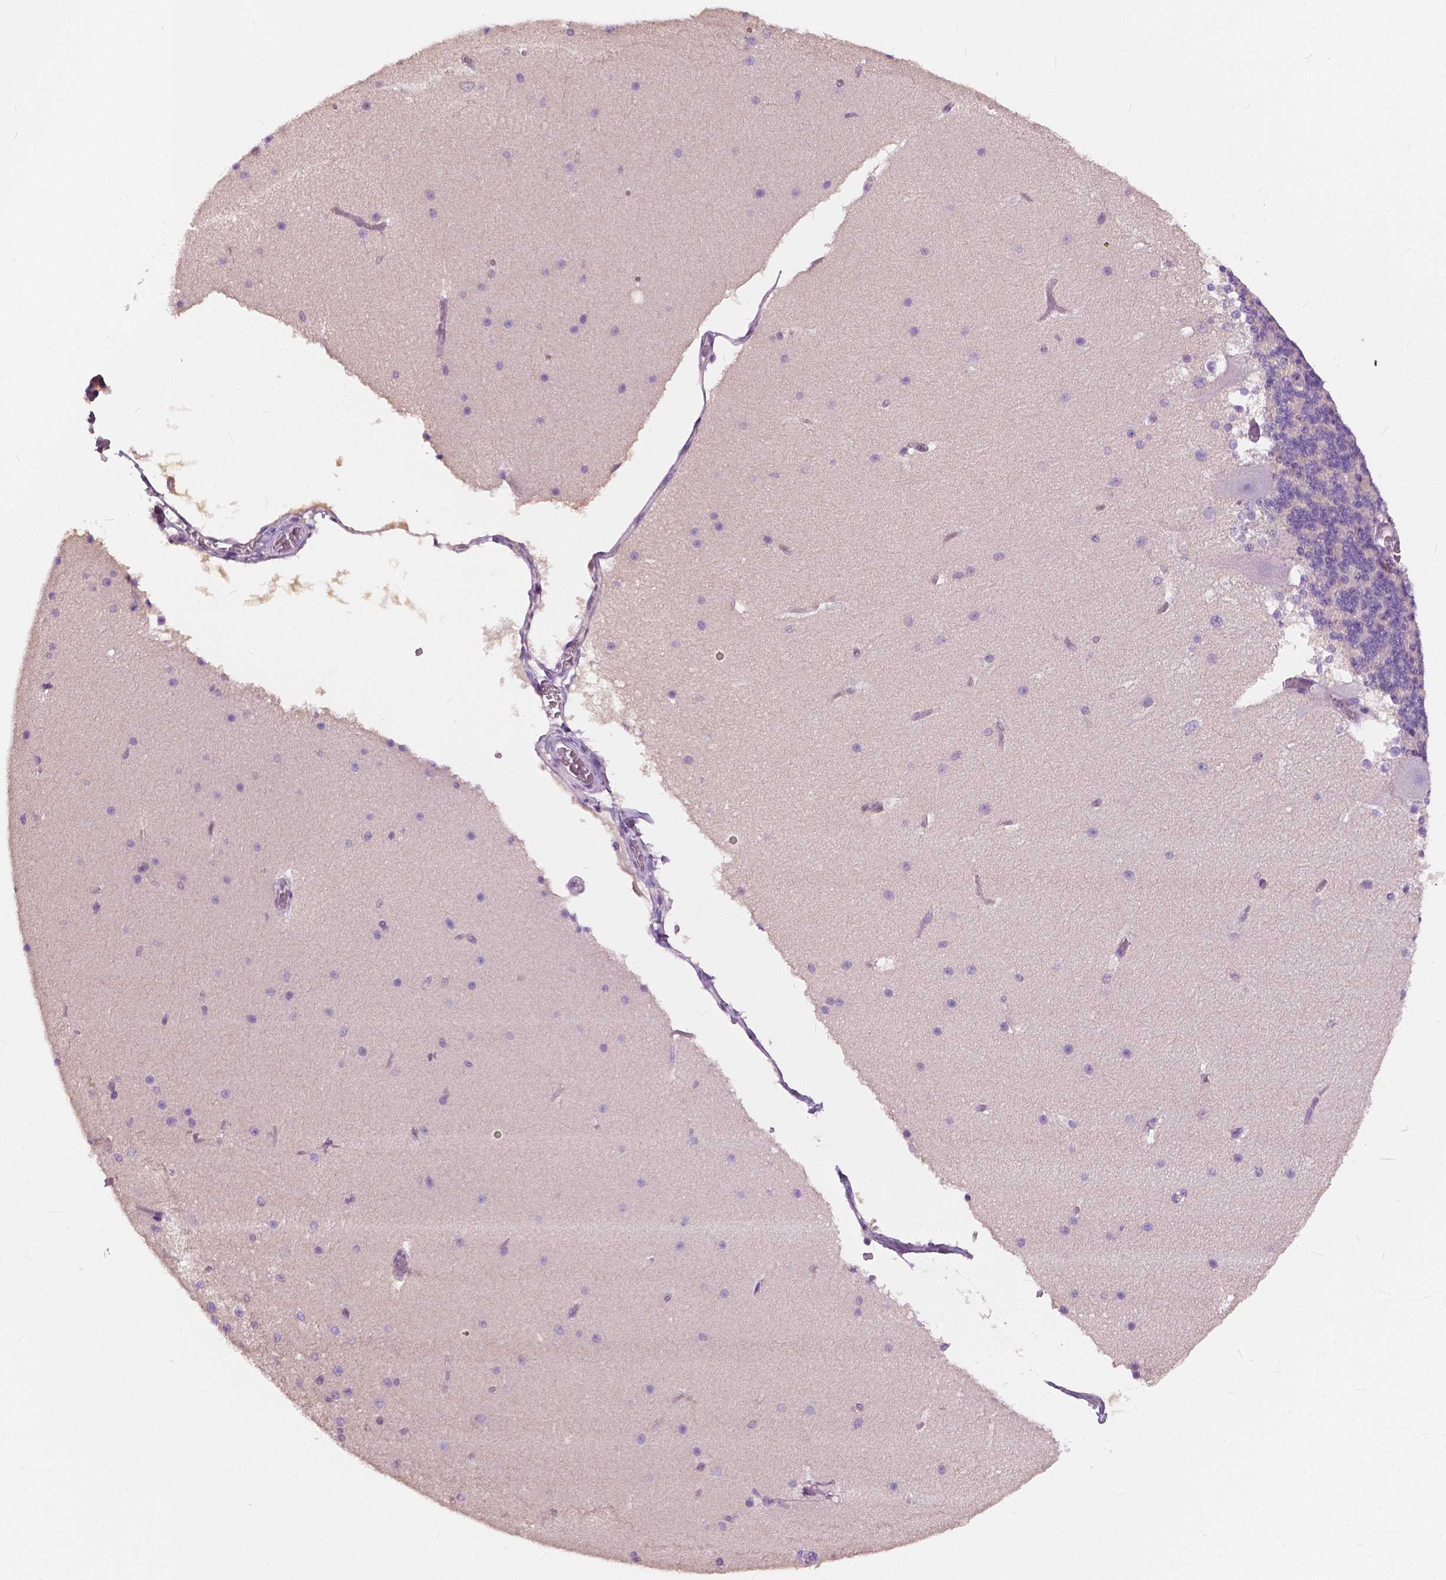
{"staining": {"intensity": "negative", "quantity": "none", "location": "none"}, "tissue": "cerebellum", "cell_type": "Cells in granular layer", "image_type": "normal", "snomed": [{"axis": "morphology", "description": "Normal tissue, NOS"}, {"axis": "topography", "description": "Cerebellum"}], "caption": "Immunohistochemistry of normal human cerebellum reveals no staining in cells in granular layer.", "gene": "TKFC", "patient": {"sex": "female", "age": 19}}